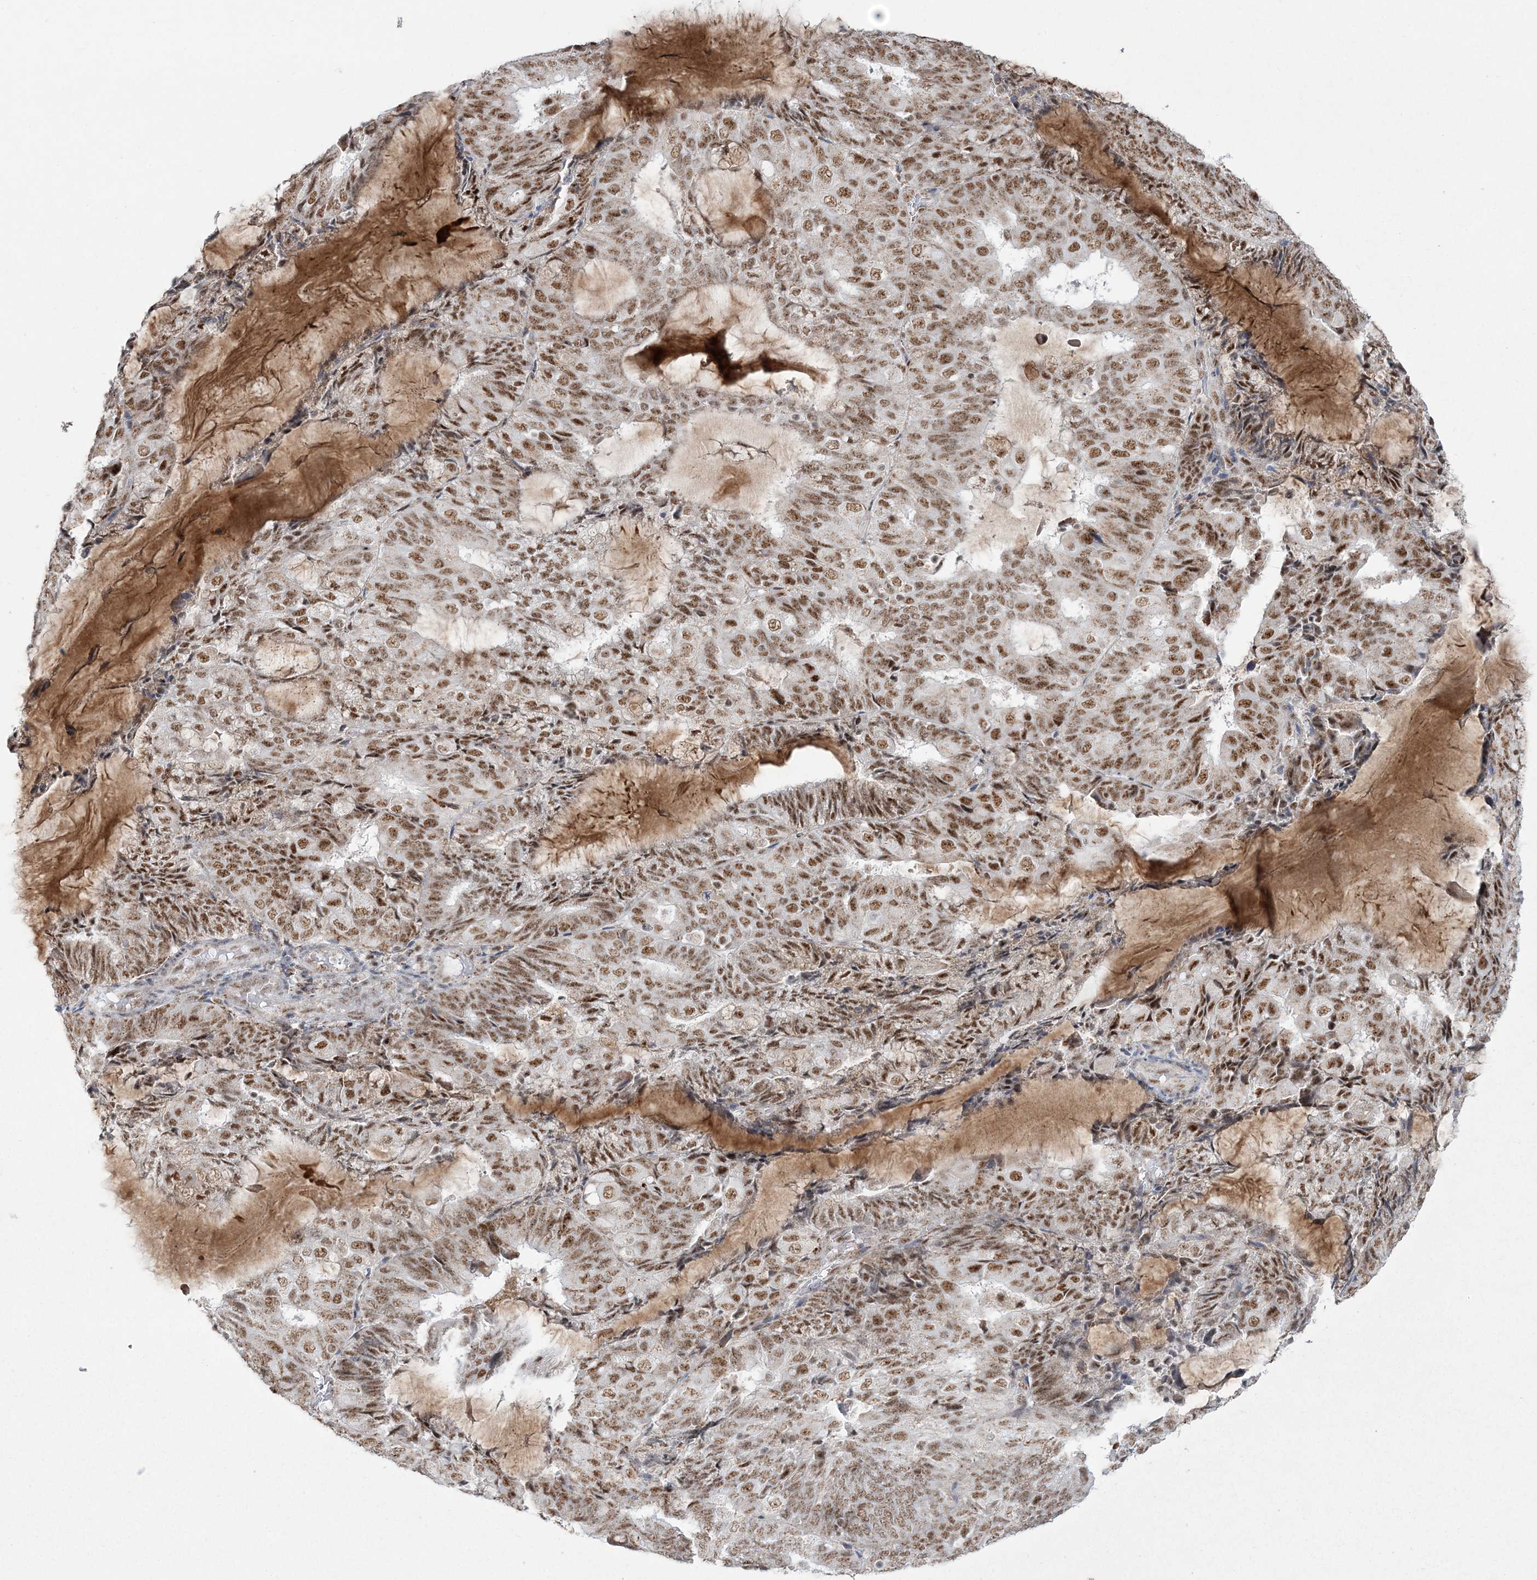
{"staining": {"intensity": "moderate", "quantity": ">75%", "location": "nuclear"}, "tissue": "endometrial cancer", "cell_type": "Tumor cells", "image_type": "cancer", "snomed": [{"axis": "morphology", "description": "Adenocarcinoma, NOS"}, {"axis": "topography", "description": "Endometrium"}], "caption": "Tumor cells show moderate nuclear expression in approximately >75% of cells in endometrial cancer (adenocarcinoma).", "gene": "RBM17", "patient": {"sex": "female", "age": 81}}